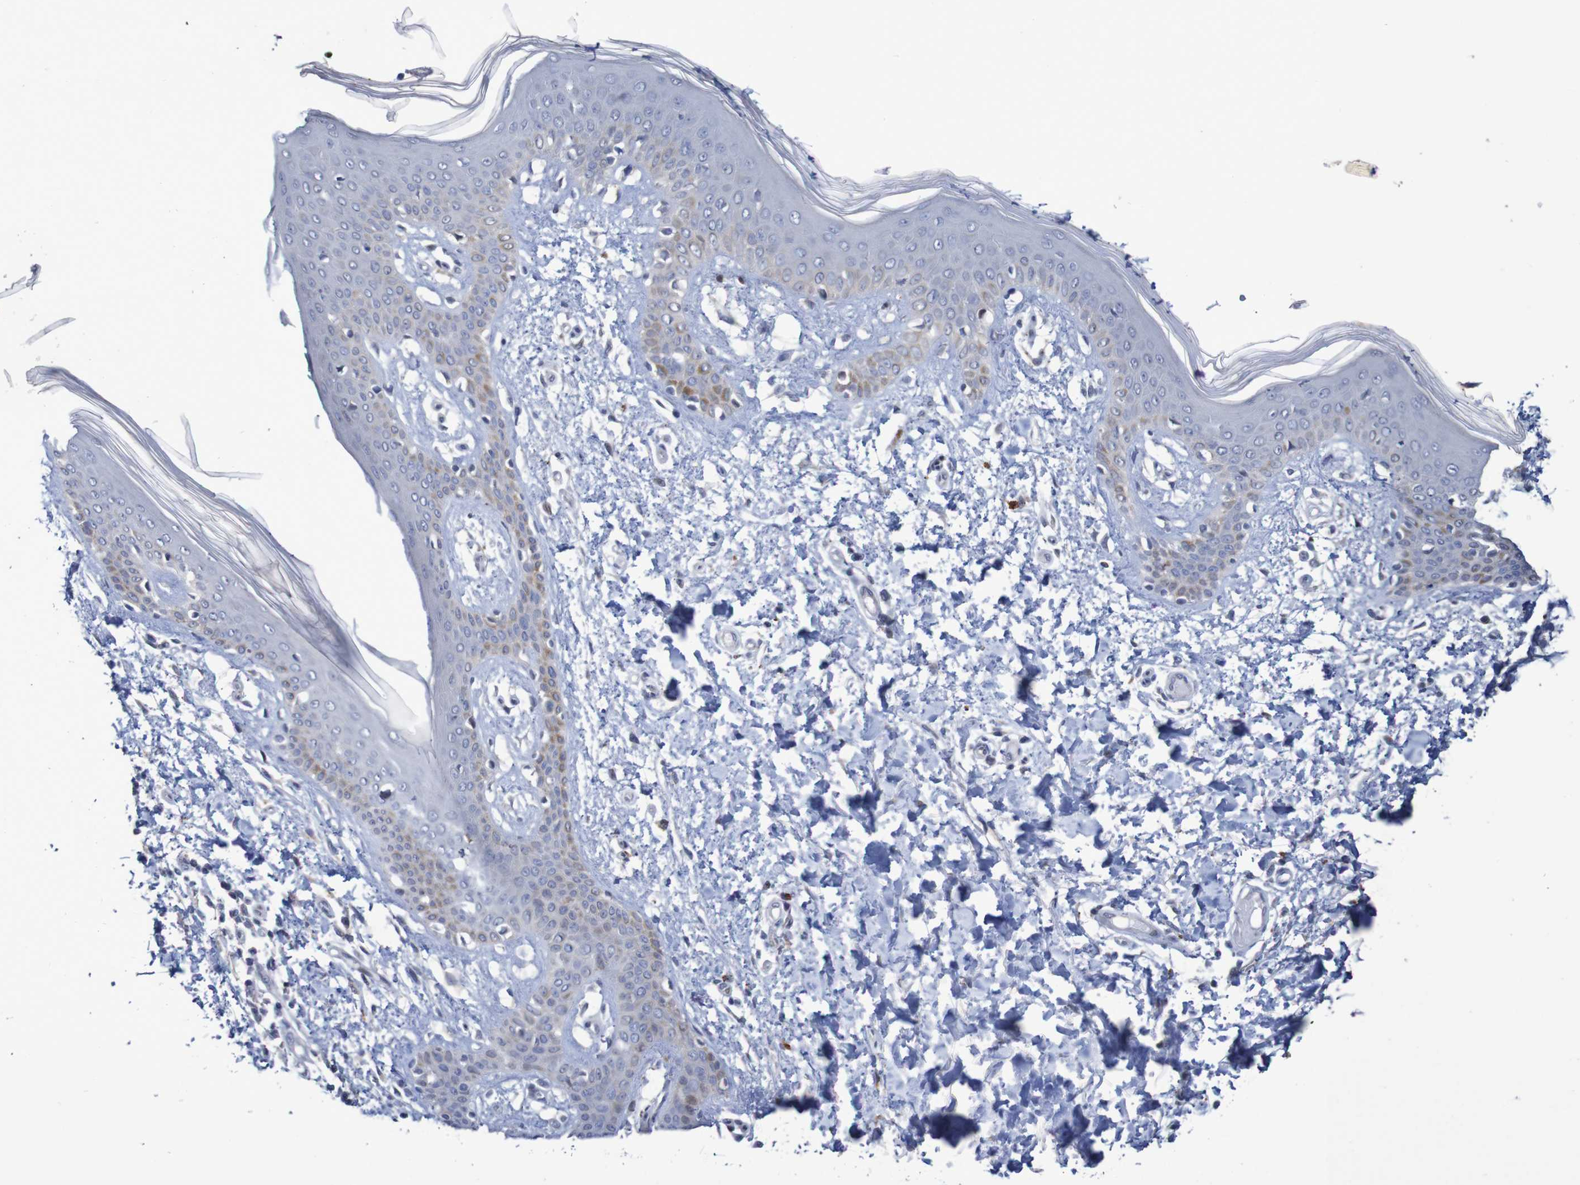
{"staining": {"intensity": "negative", "quantity": "none", "location": "none"}, "tissue": "skin", "cell_type": "Fibroblasts", "image_type": "normal", "snomed": [{"axis": "morphology", "description": "Normal tissue, NOS"}, {"axis": "topography", "description": "Skin"}], "caption": "The image exhibits no staining of fibroblasts in normal skin. (Immunohistochemistry (ihc), brightfield microscopy, high magnification).", "gene": "FBP1", "patient": {"sex": "male", "age": 53}}